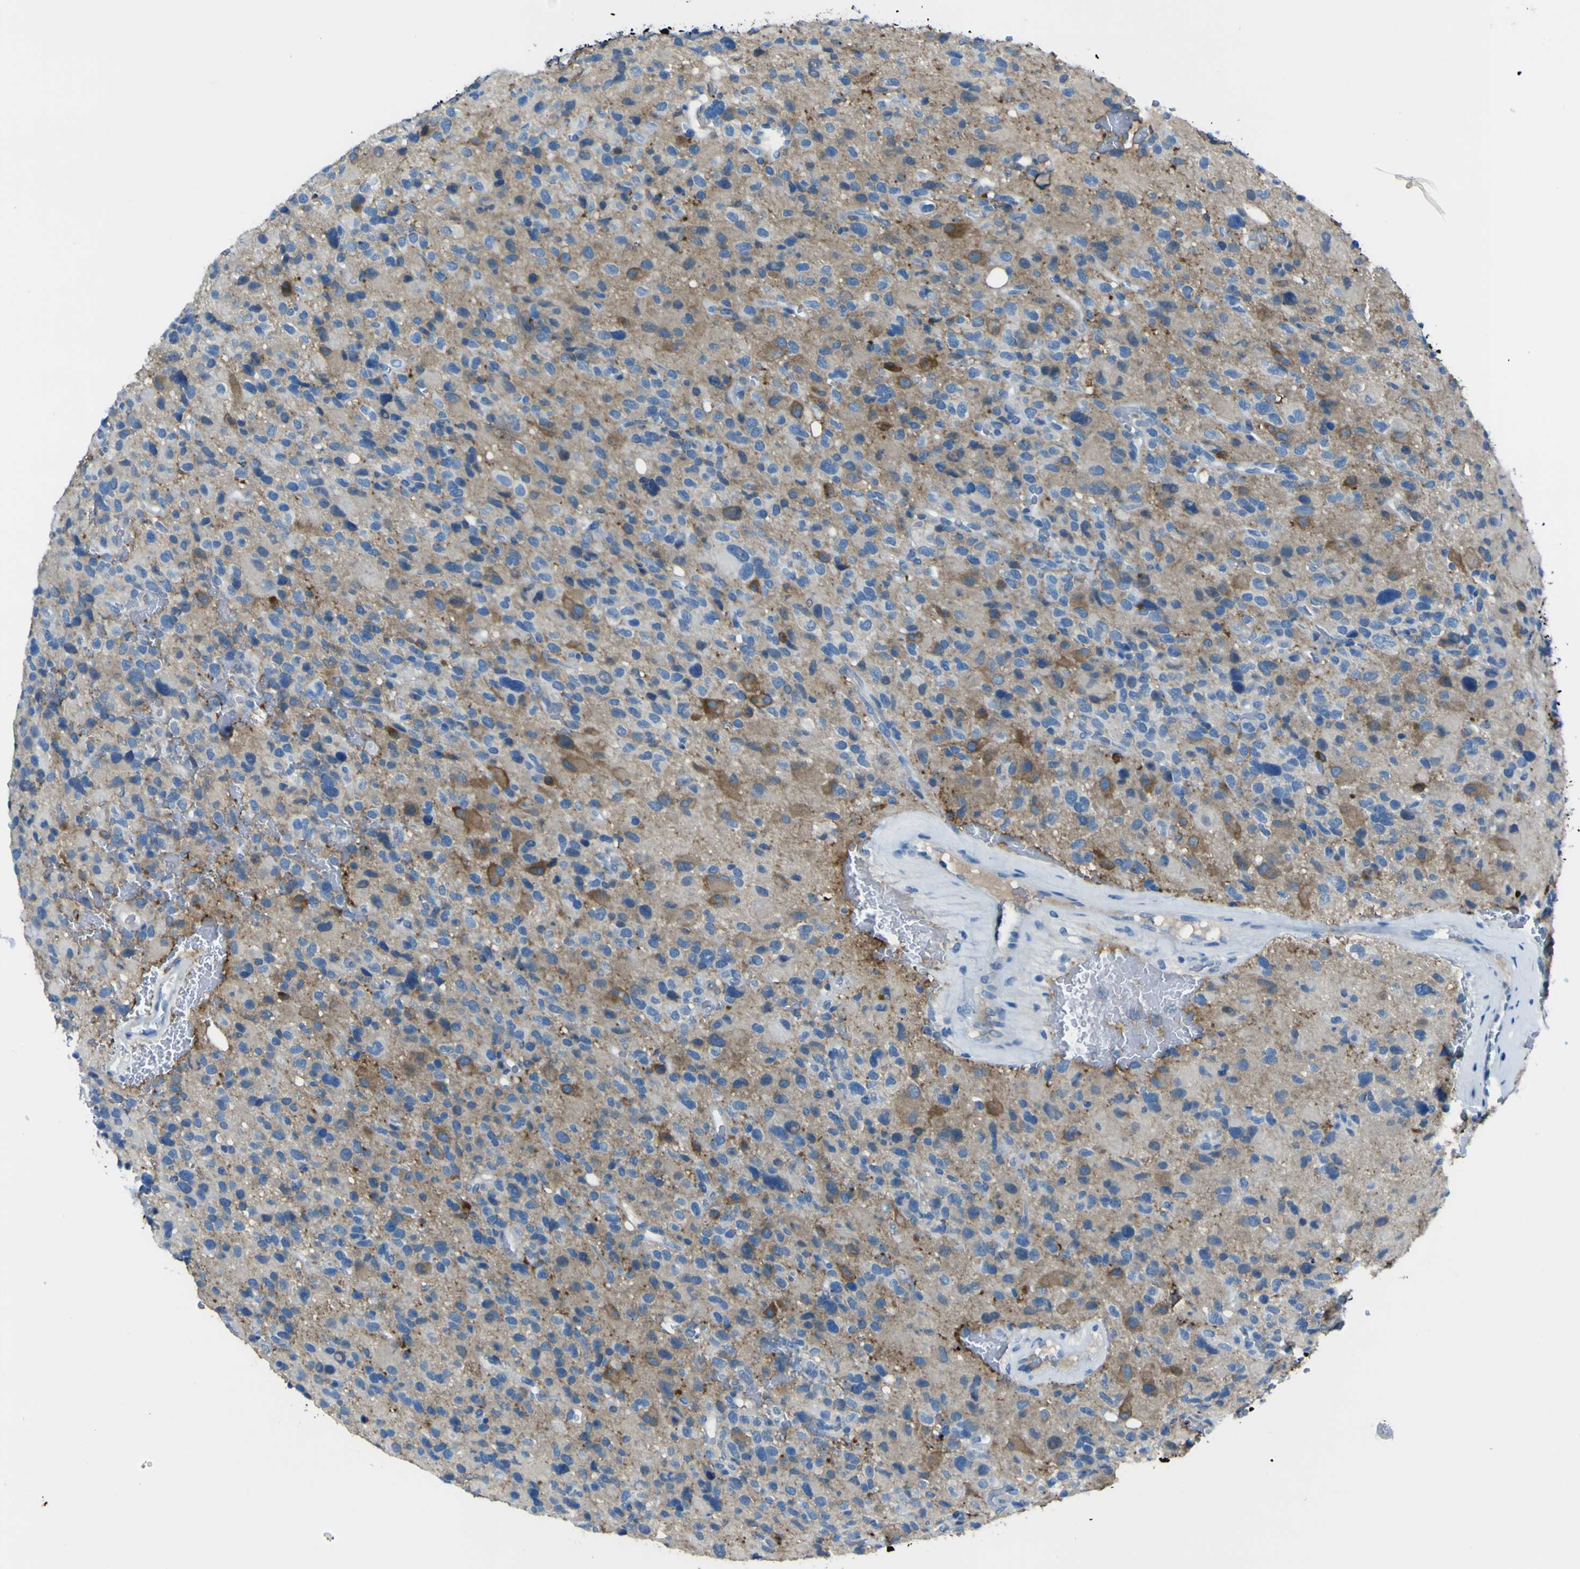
{"staining": {"intensity": "negative", "quantity": "none", "location": "none"}, "tissue": "glioma", "cell_type": "Tumor cells", "image_type": "cancer", "snomed": [{"axis": "morphology", "description": "Glioma, malignant, High grade"}, {"axis": "topography", "description": "Brain"}], "caption": "The micrograph shows no staining of tumor cells in glioma.", "gene": "PHKG1", "patient": {"sex": "male", "age": 48}}